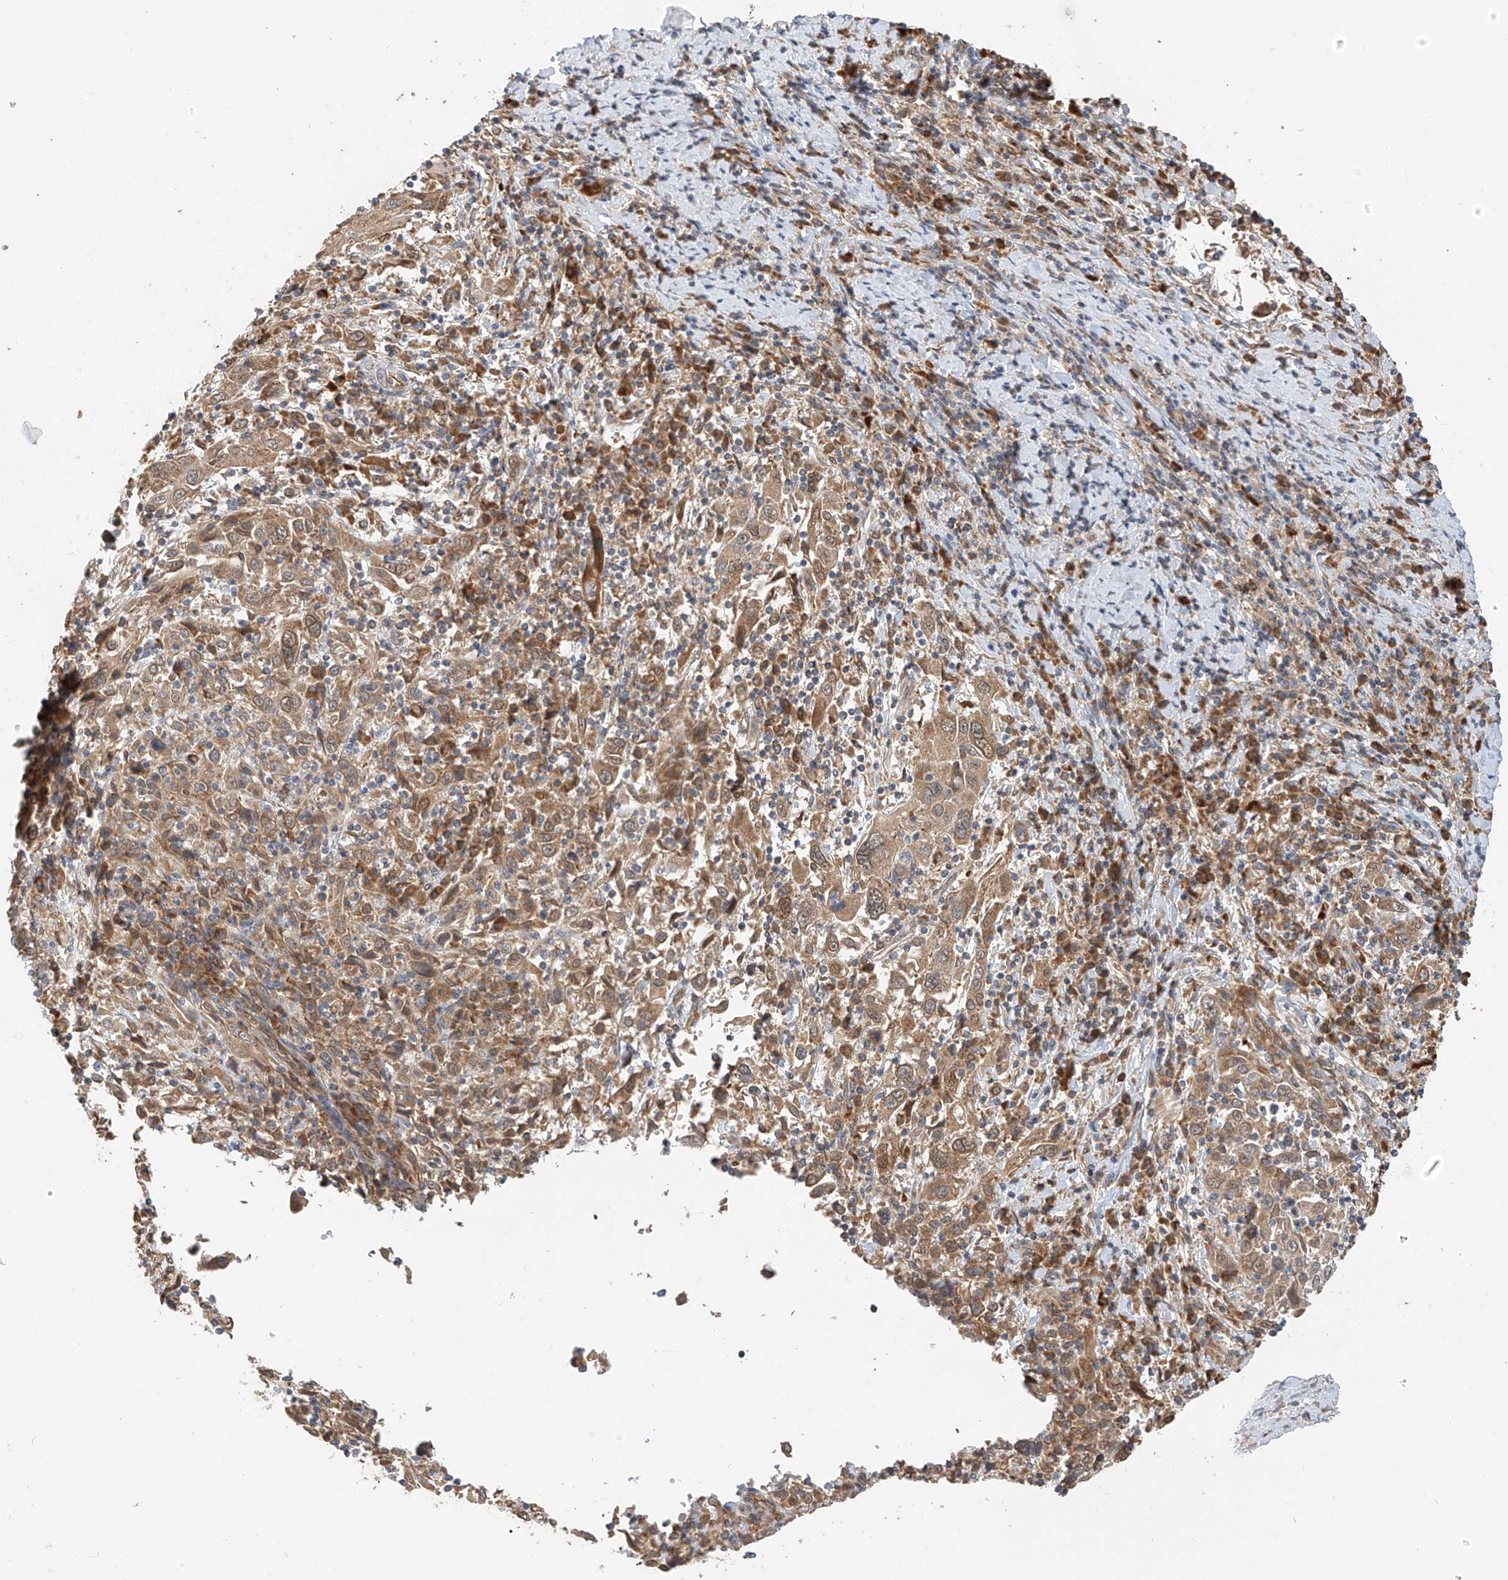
{"staining": {"intensity": "moderate", "quantity": ">75%", "location": "cytoplasmic/membranous"}, "tissue": "cervical cancer", "cell_type": "Tumor cells", "image_type": "cancer", "snomed": [{"axis": "morphology", "description": "Squamous cell carcinoma, NOS"}, {"axis": "topography", "description": "Cervix"}], "caption": "The image exhibits a brown stain indicating the presence of a protein in the cytoplasmic/membranous of tumor cells in cervical cancer.", "gene": "PPA2", "patient": {"sex": "female", "age": 46}}